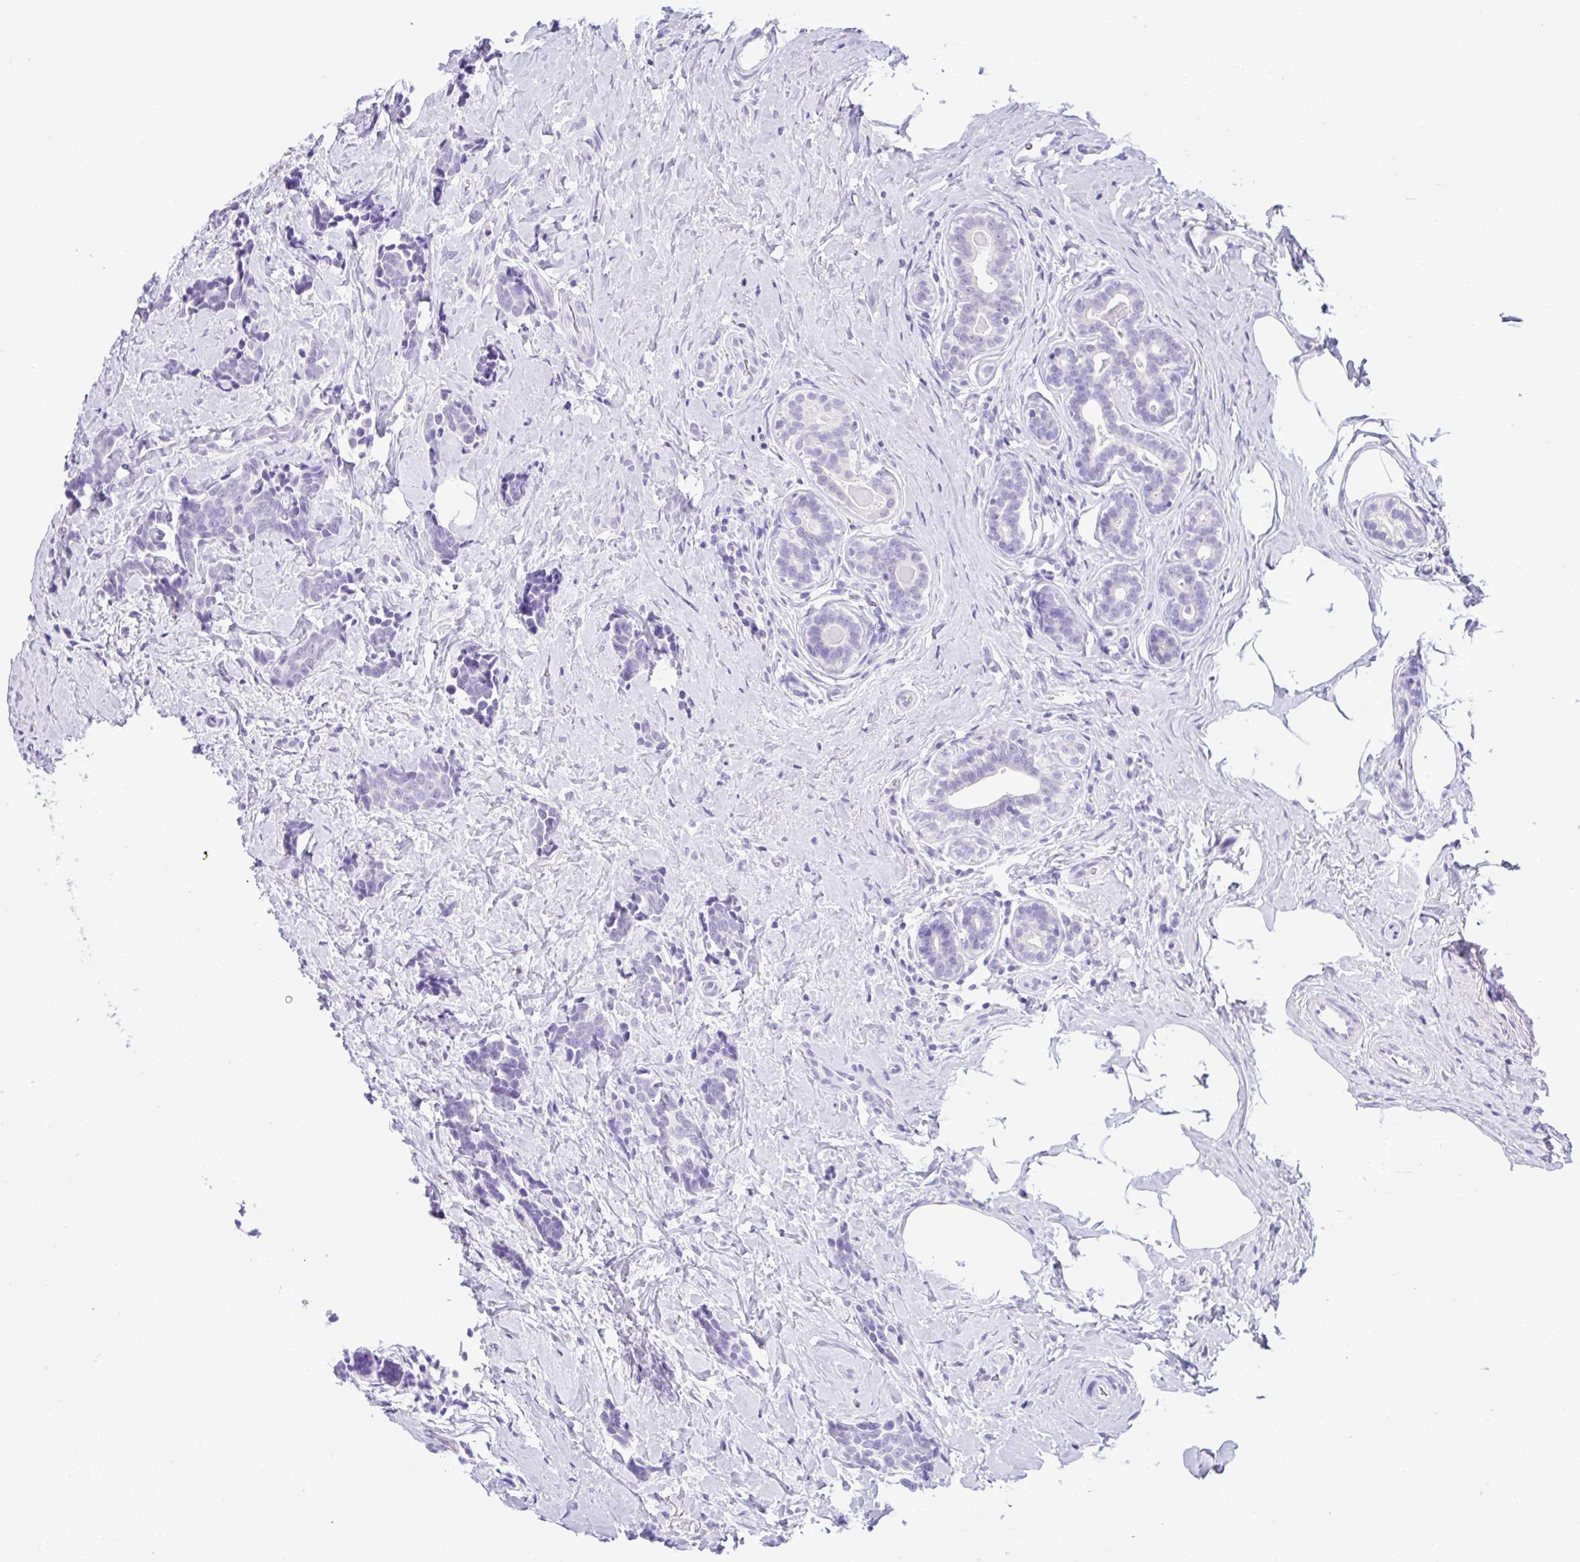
{"staining": {"intensity": "negative", "quantity": "none", "location": "none"}, "tissue": "breast cancer", "cell_type": "Tumor cells", "image_type": "cancer", "snomed": [{"axis": "morphology", "description": "Duct carcinoma"}, {"axis": "topography", "description": "Breast"}], "caption": "Breast intraductal carcinoma was stained to show a protein in brown. There is no significant positivity in tumor cells. (Stains: DAB immunohistochemistry (IHC) with hematoxylin counter stain, Microscopy: brightfield microscopy at high magnification).", "gene": "RRM2", "patient": {"sex": "female", "age": 71}}